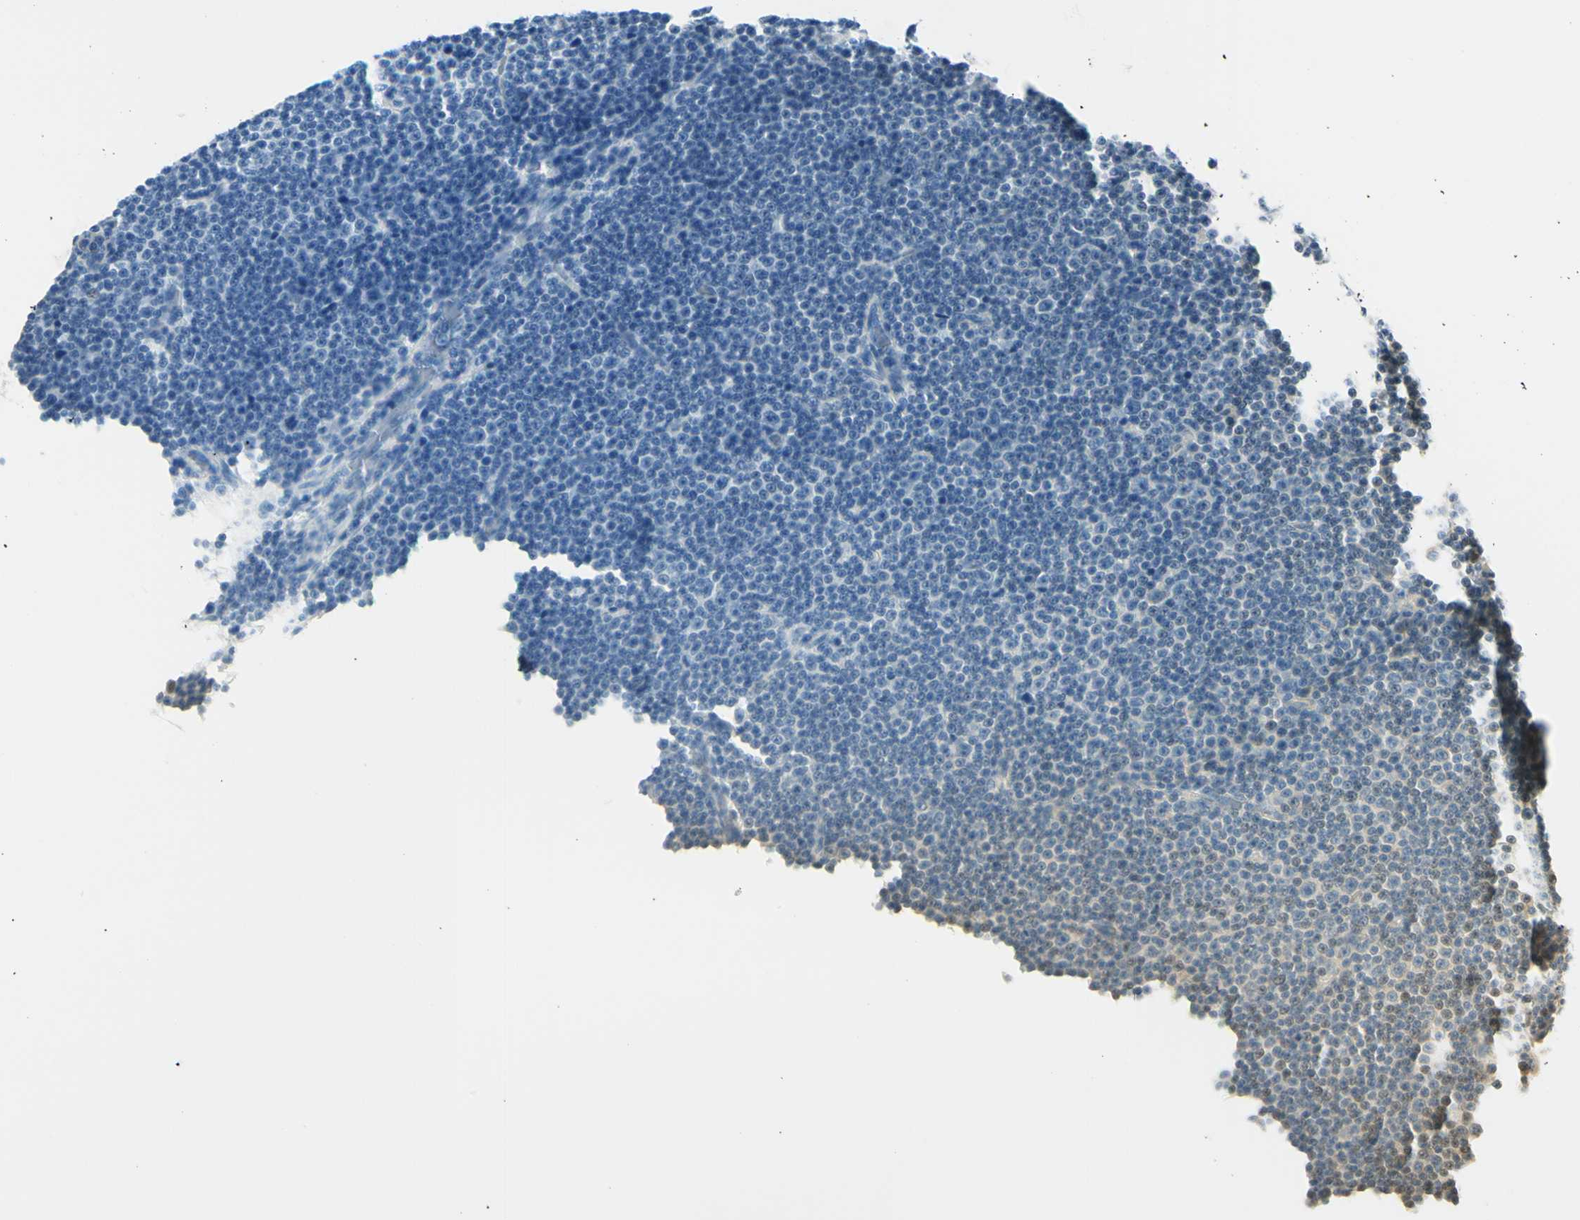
{"staining": {"intensity": "negative", "quantity": "none", "location": "none"}, "tissue": "lymphoma", "cell_type": "Tumor cells", "image_type": "cancer", "snomed": [{"axis": "morphology", "description": "Malignant lymphoma, non-Hodgkin's type, Low grade"}, {"axis": "topography", "description": "Lymph node"}], "caption": "Immunohistochemistry (IHC) histopathology image of neoplastic tissue: low-grade malignant lymphoma, non-Hodgkin's type stained with DAB (3,3'-diaminobenzidine) exhibits no significant protein expression in tumor cells.", "gene": "IGDCC4", "patient": {"sex": "female", "age": 67}}